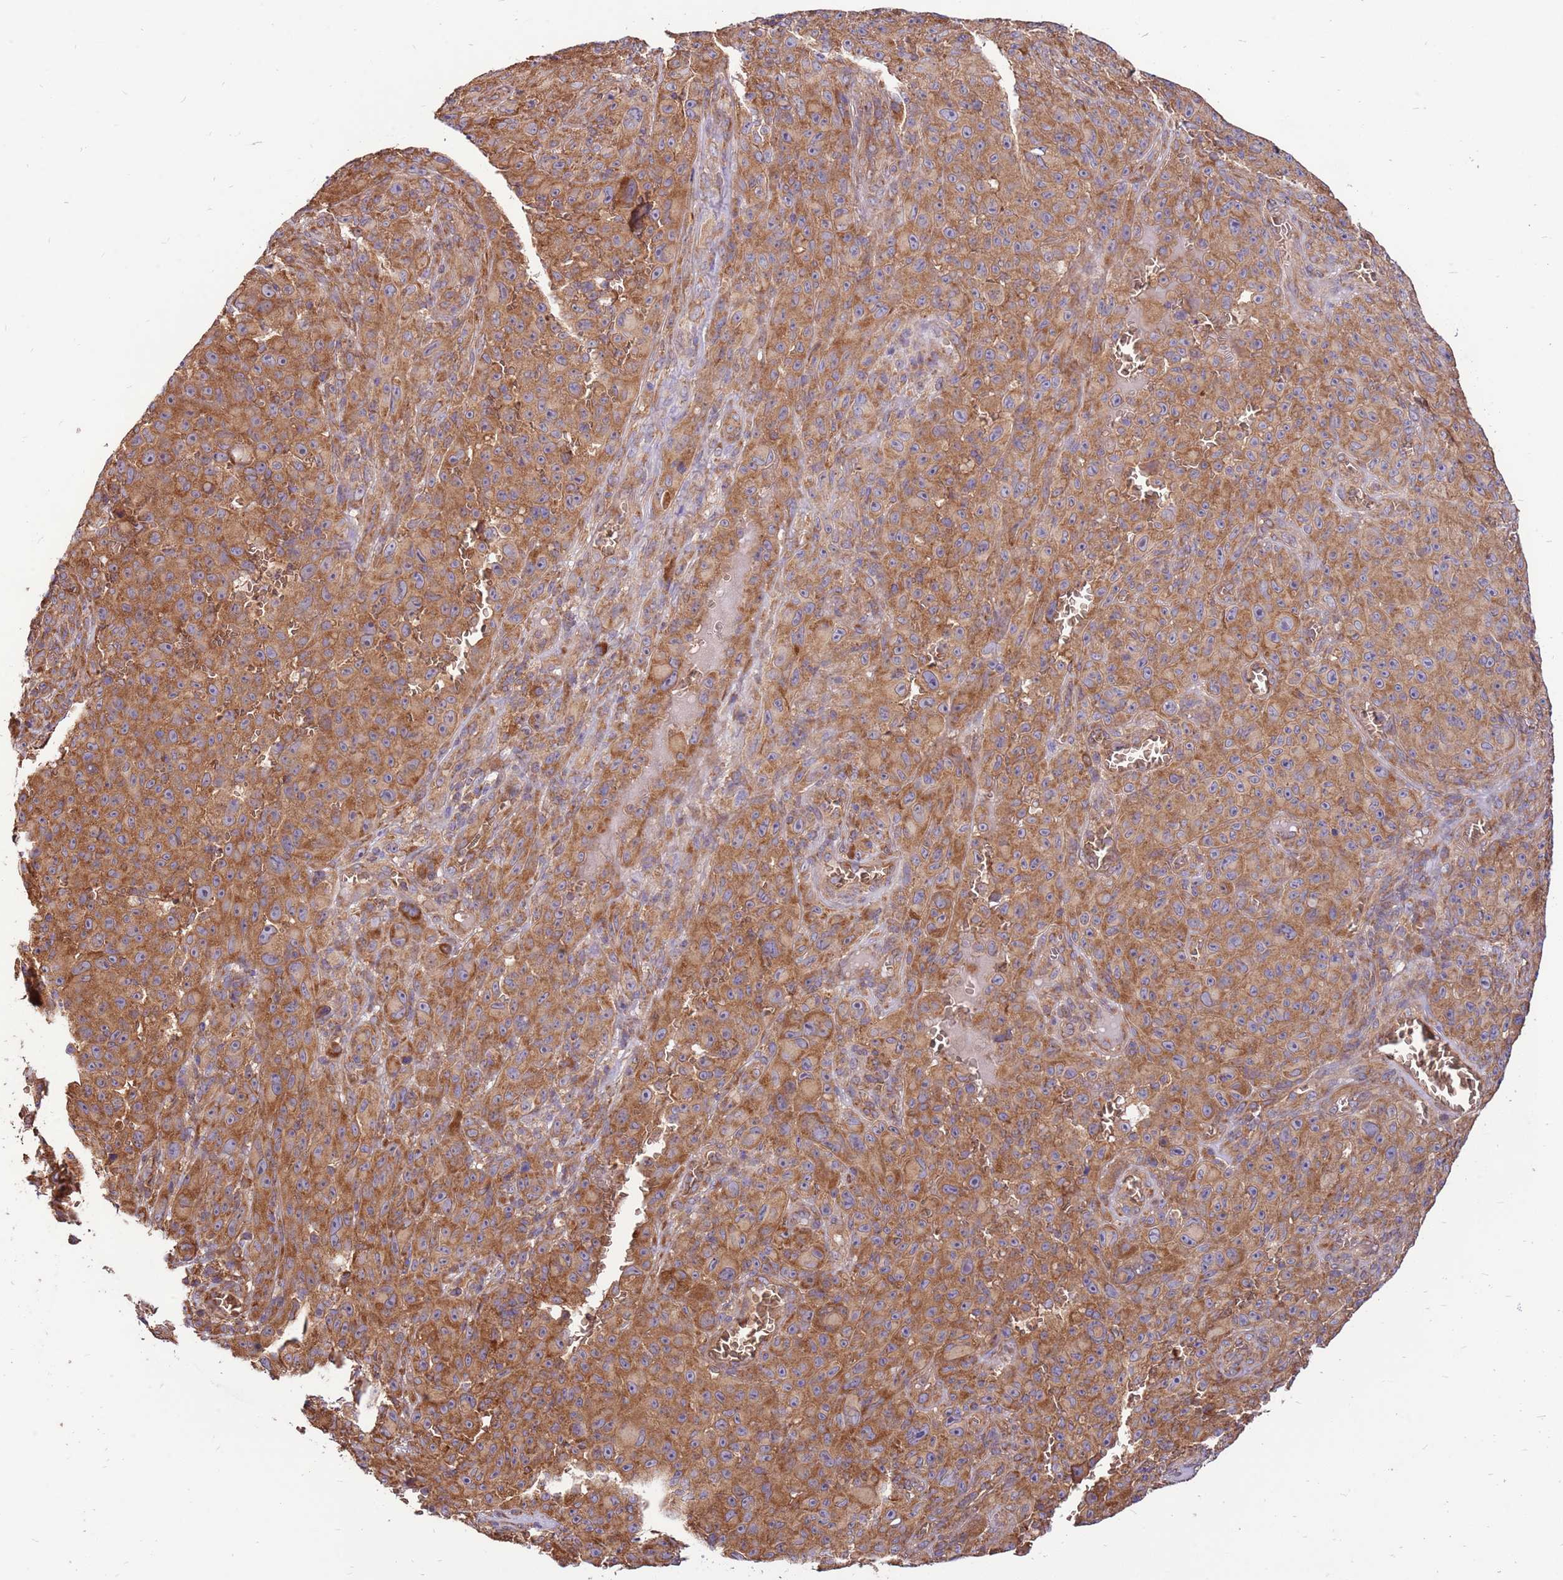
{"staining": {"intensity": "moderate", "quantity": ">75%", "location": "cytoplasmic/membranous"}, "tissue": "melanoma", "cell_type": "Tumor cells", "image_type": "cancer", "snomed": [{"axis": "morphology", "description": "Malignant melanoma, NOS"}, {"axis": "topography", "description": "Skin"}], "caption": "Human melanoma stained with a brown dye reveals moderate cytoplasmic/membranous positive positivity in approximately >75% of tumor cells.", "gene": "SLC44A5", "patient": {"sex": "female", "age": 82}}